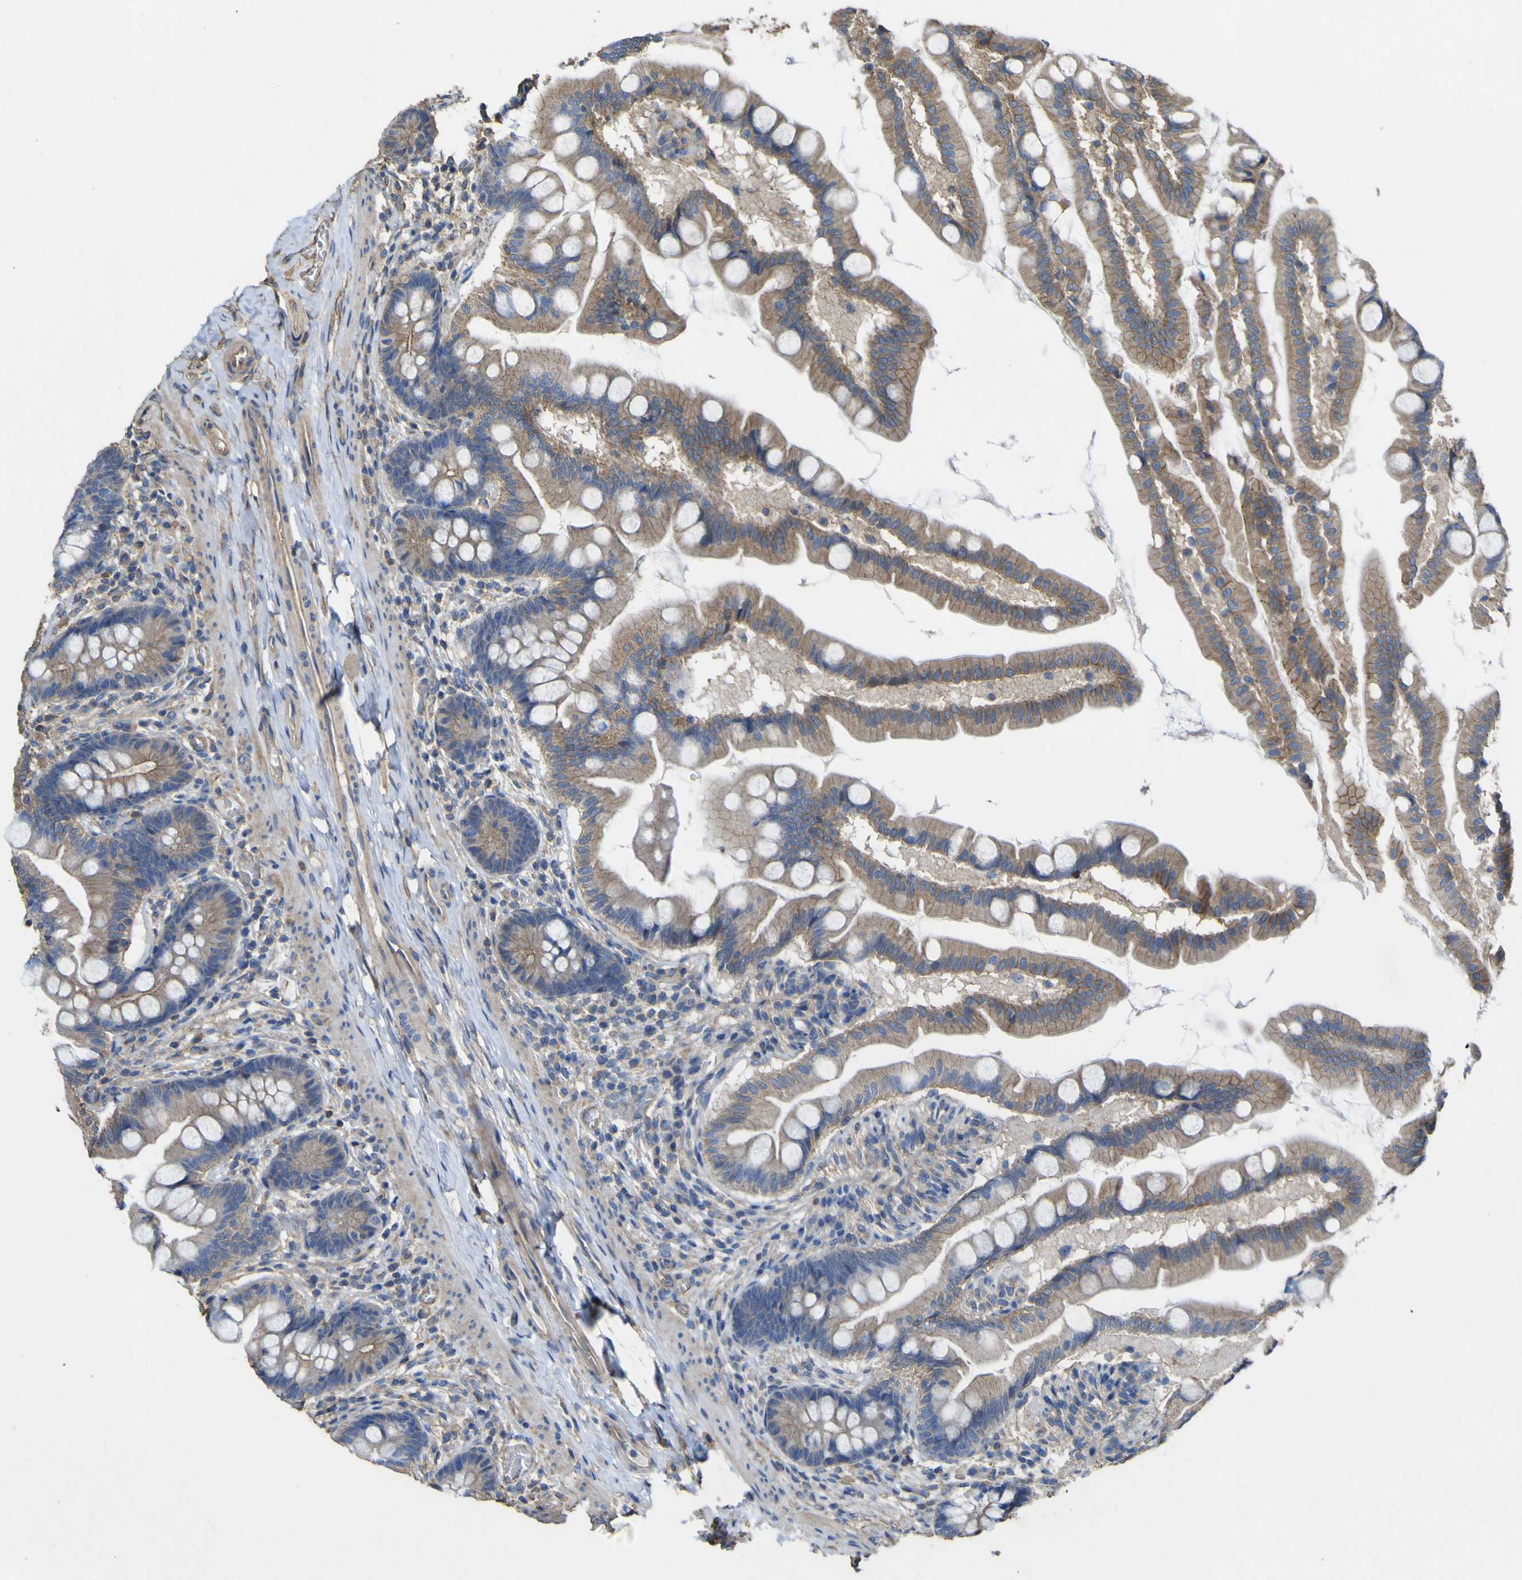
{"staining": {"intensity": "moderate", "quantity": ">75%", "location": "cytoplasmic/membranous"}, "tissue": "small intestine", "cell_type": "Glandular cells", "image_type": "normal", "snomed": [{"axis": "morphology", "description": "Normal tissue, NOS"}, {"axis": "topography", "description": "Small intestine"}], "caption": "This micrograph exhibits IHC staining of unremarkable small intestine, with medium moderate cytoplasmic/membranous staining in about >75% of glandular cells.", "gene": "TNFSF15", "patient": {"sex": "female", "age": 56}}